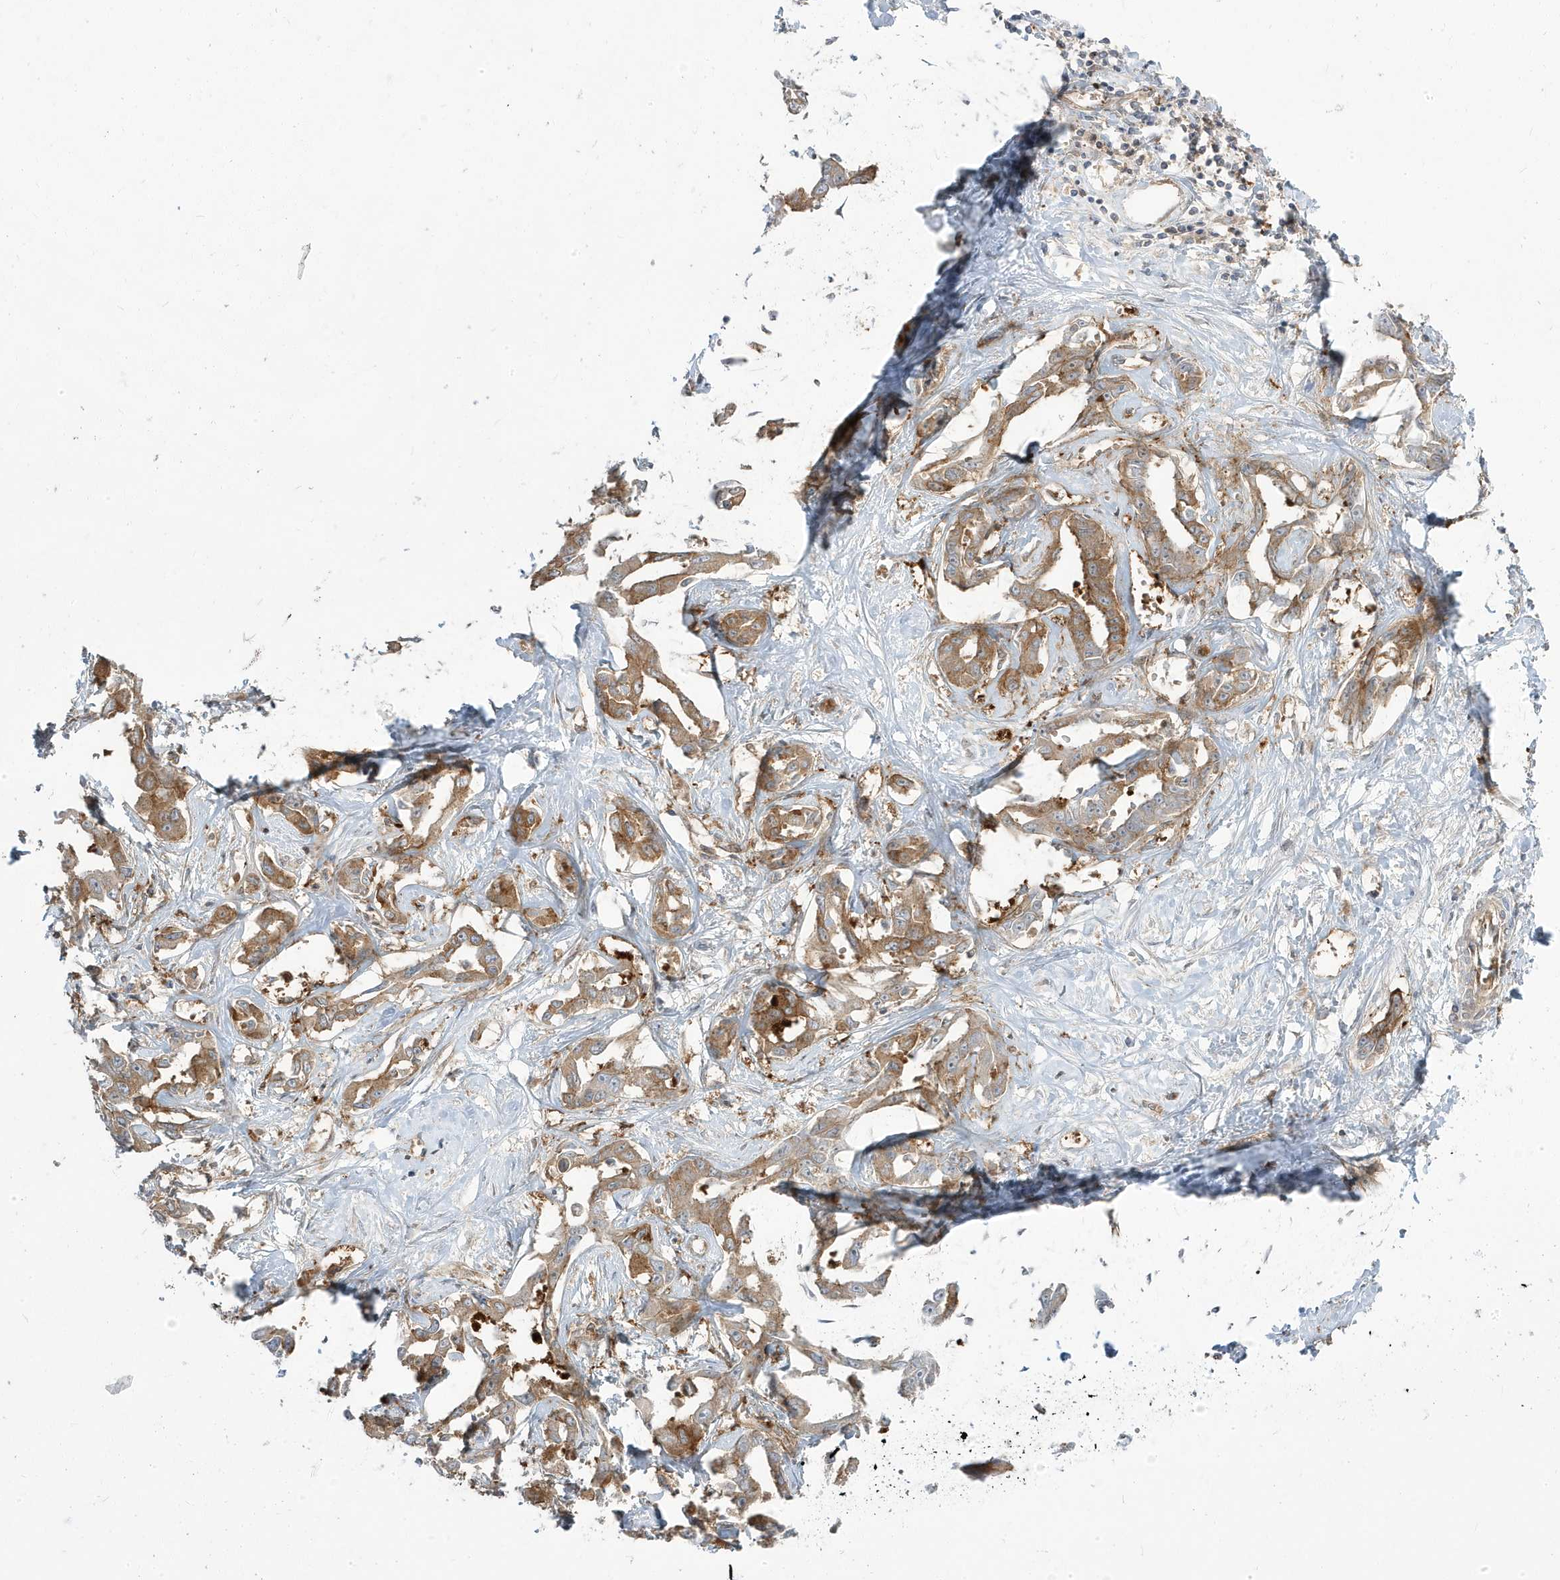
{"staining": {"intensity": "moderate", "quantity": ">75%", "location": "cytoplasmic/membranous"}, "tissue": "liver cancer", "cell_type": "Tumor cells", "image_type": "cancer", "snomed": [{"axis": "morphology", "description": "Cholangiocarcinoma"}, {"axis": "topography", "description": "Liver"}], "caption": "Immunohistochemistry (IHC) photomicrograph of neoplastic tissue: human liver cancer (cholangiocarcinoma) stained using IHC reveals medium levels of moderate protein expression localized specifically in the cytoplasmic/membranous of tumor cells, appearing as a cytoplasmic/membranous brown color.", "gene": "STAM", "patient": {"sex": "male", "age": 59}}